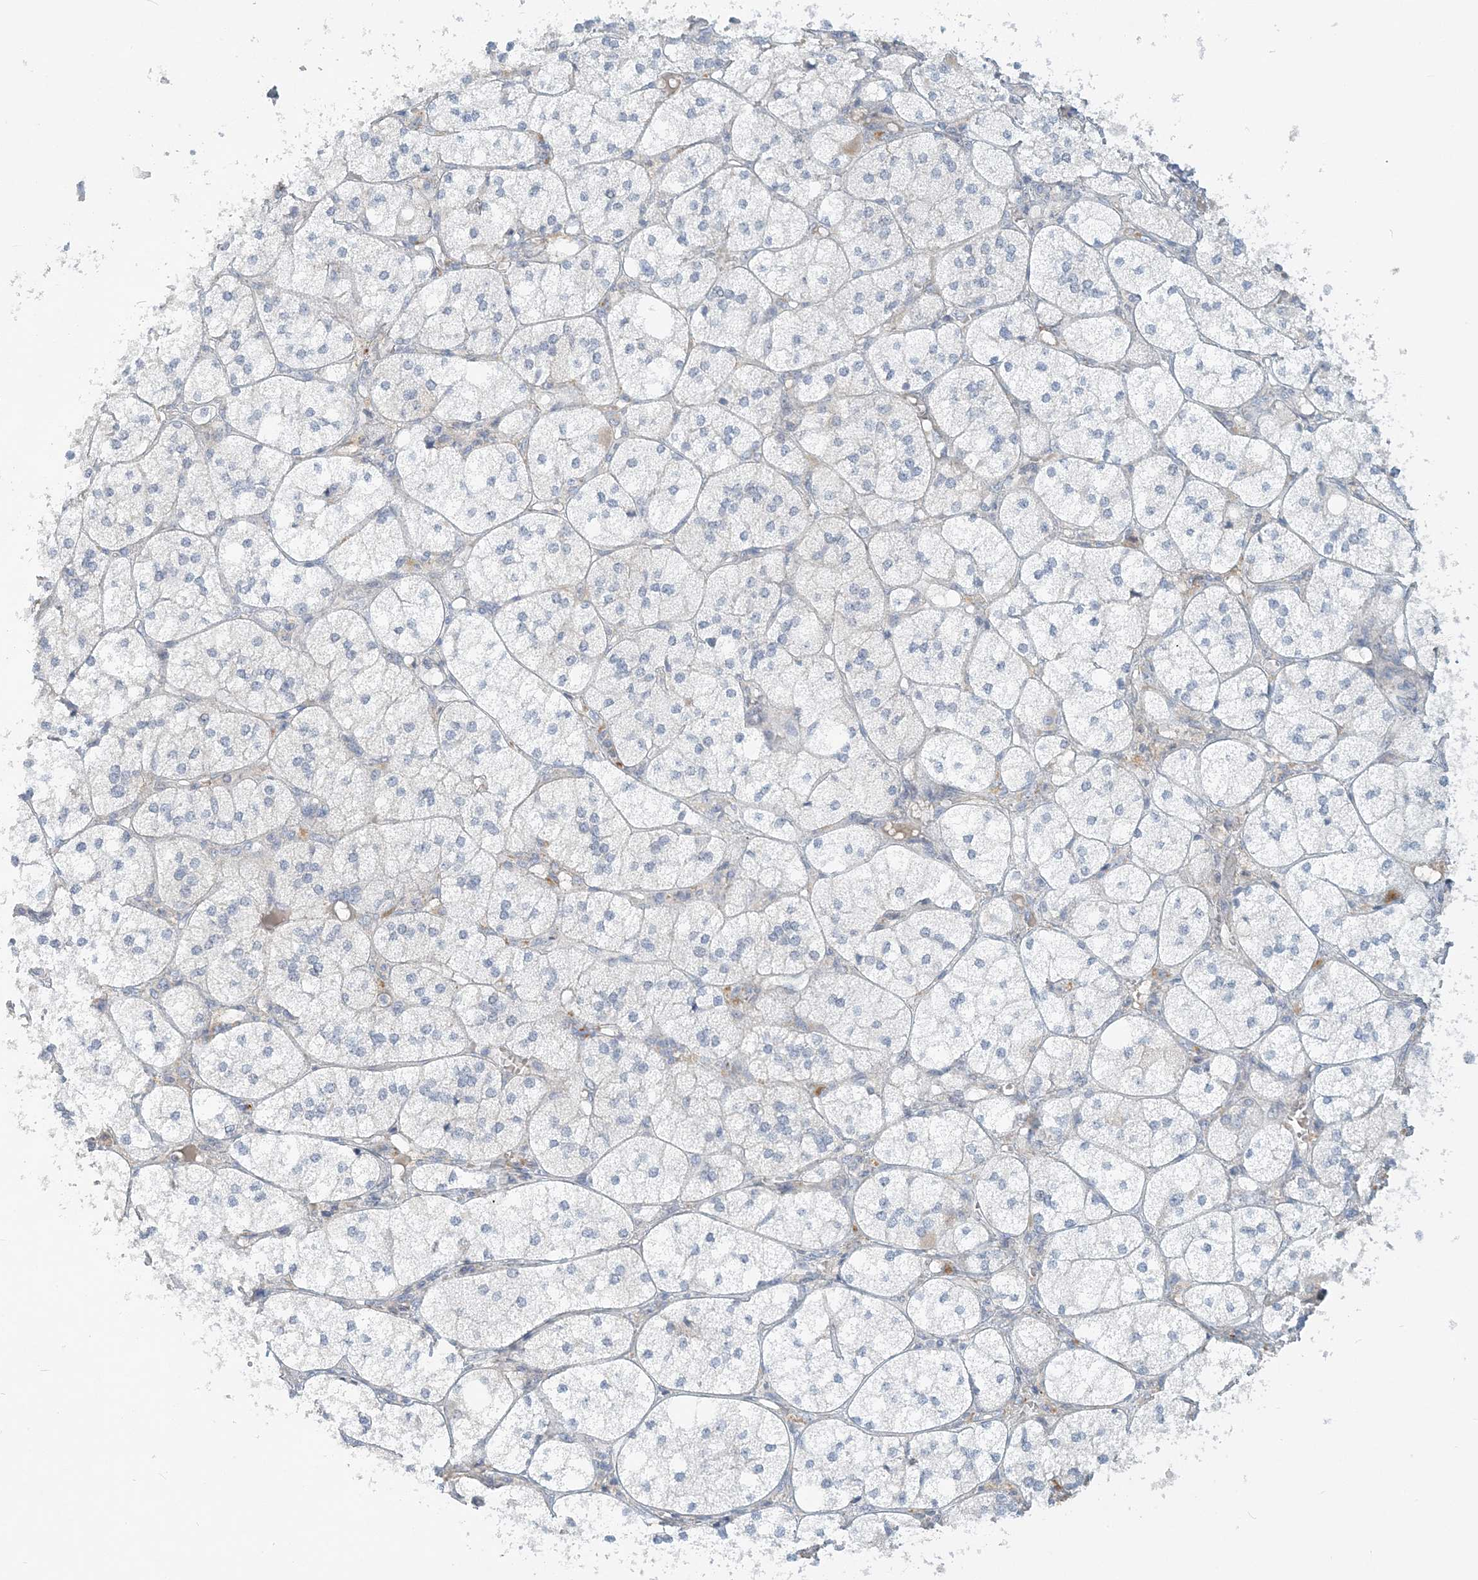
{"staining": {"intensity": "weak", "quantity": "25%-75%", "location": "cytoplasmic/membranous"}, "tissue": "adrenal gland", "cell_type": "Glandular cells", "image_type": "normal", "snomed": [{"axis": "morphology", "description": "Normal tissue, NOS"}, {"axis": "topography", "description": "Adrenal gland"}], "caption": "Immunohistochemical staining of benign adrenal gland displays 25%-75% levels of weak cytoplasmic/membranous protein staining in approximately 25%-75% of glandular cells. The protein is stained brown, and the nuclei are stained in blue (DAB IHC with brightfield microscopy, high magnification).", "gene": "NAA11", "patient": {"sex": "female", "age": 61}}